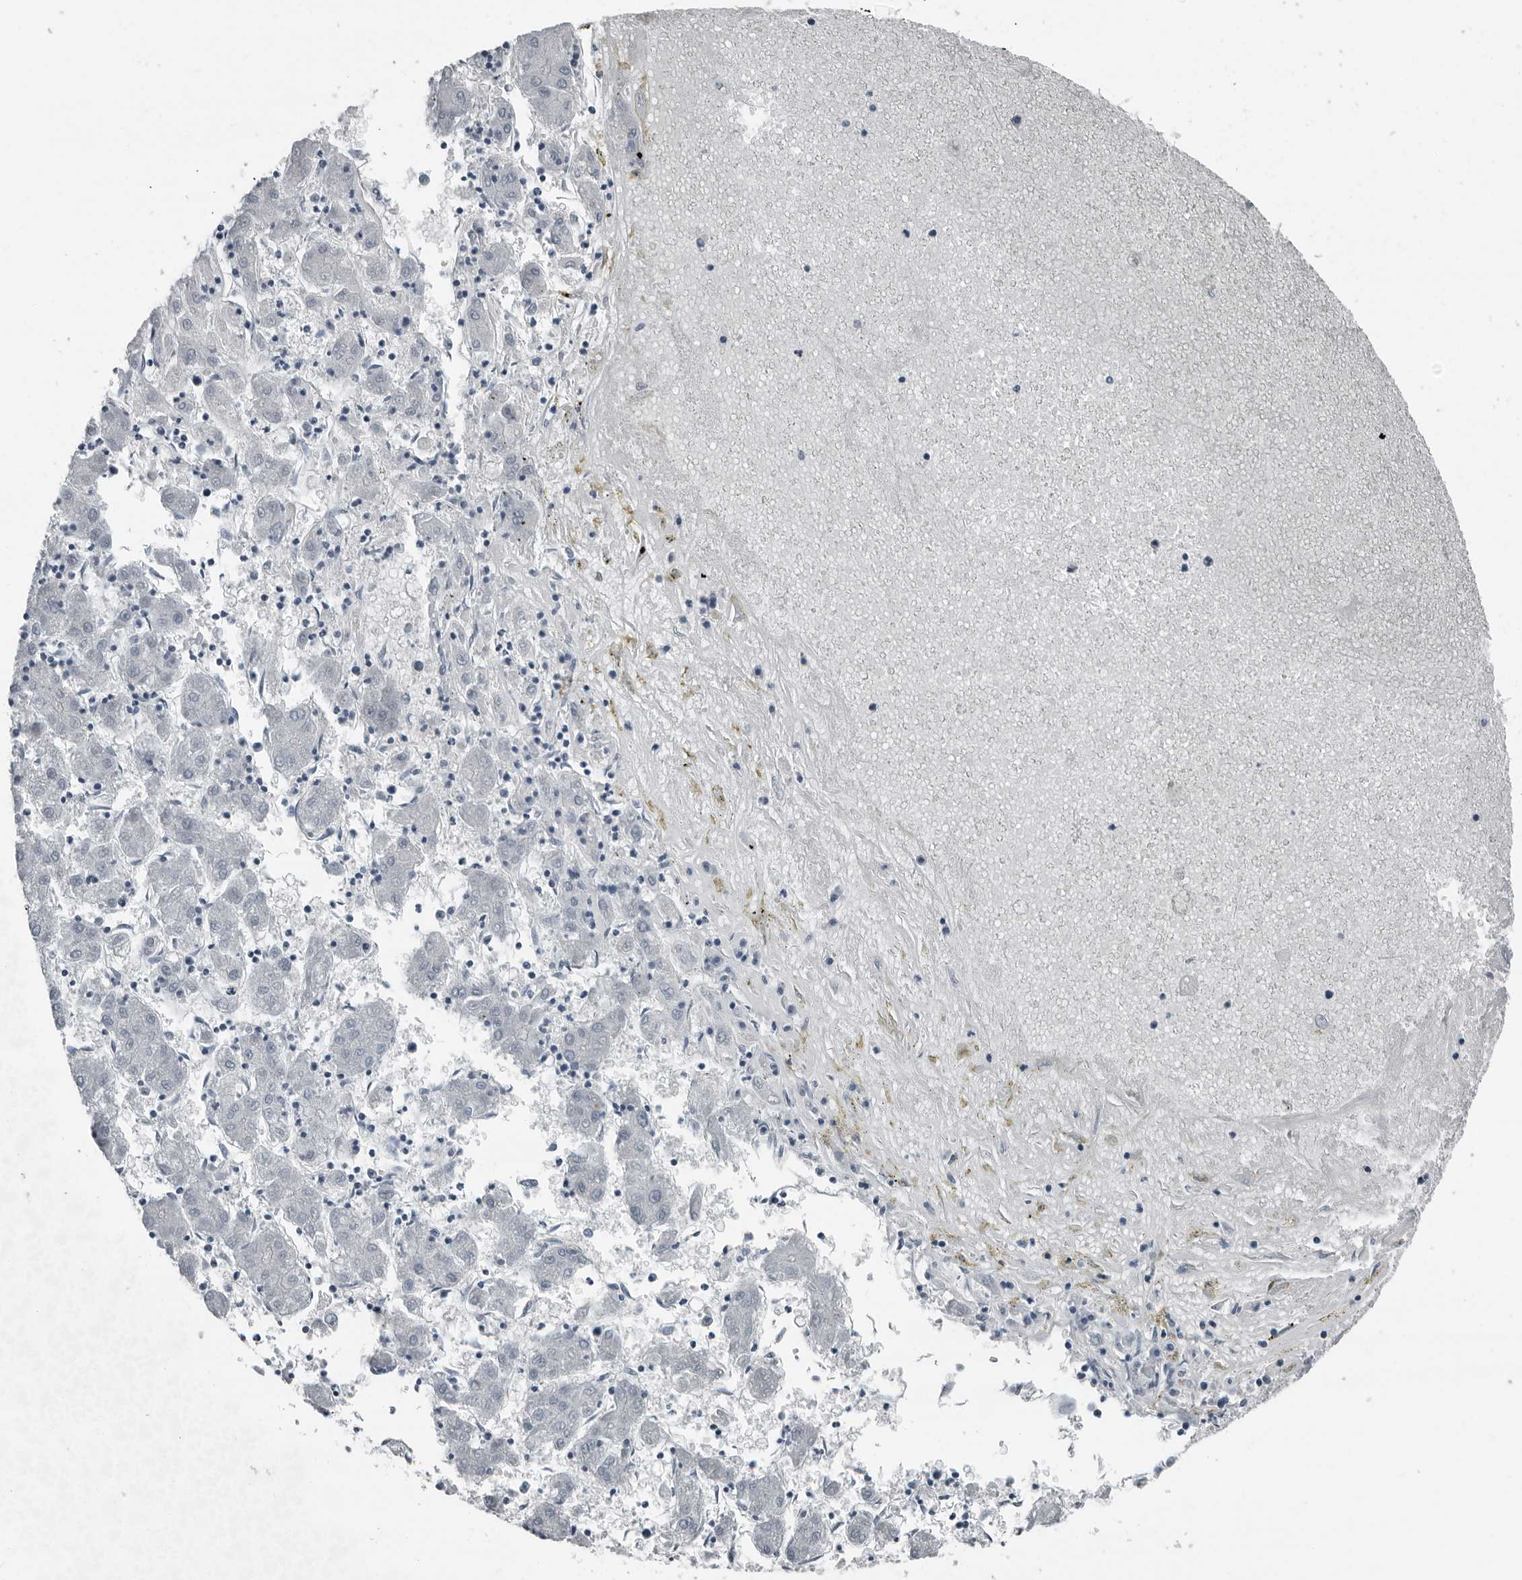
{"staining": {"intensity": "negative", "quantity": "none", "location": "none"}, "tissue": "liver cancer", "cell_type": "Tumor cells", "image_type": "cancer", "snomed": [{"axis": "morphology", "description": "Carcinoma, Hepatocellular, NOS"}, {"axis": "topography", "description": "Liver"}], "caption": "DAB immunohistochemical staining of liver cancer (hepatocellular carcinoma) demonstrates no significant staining in tumor cells.", "gene": "PRSS1", "patient": {"sex": "male", "age": 72}}